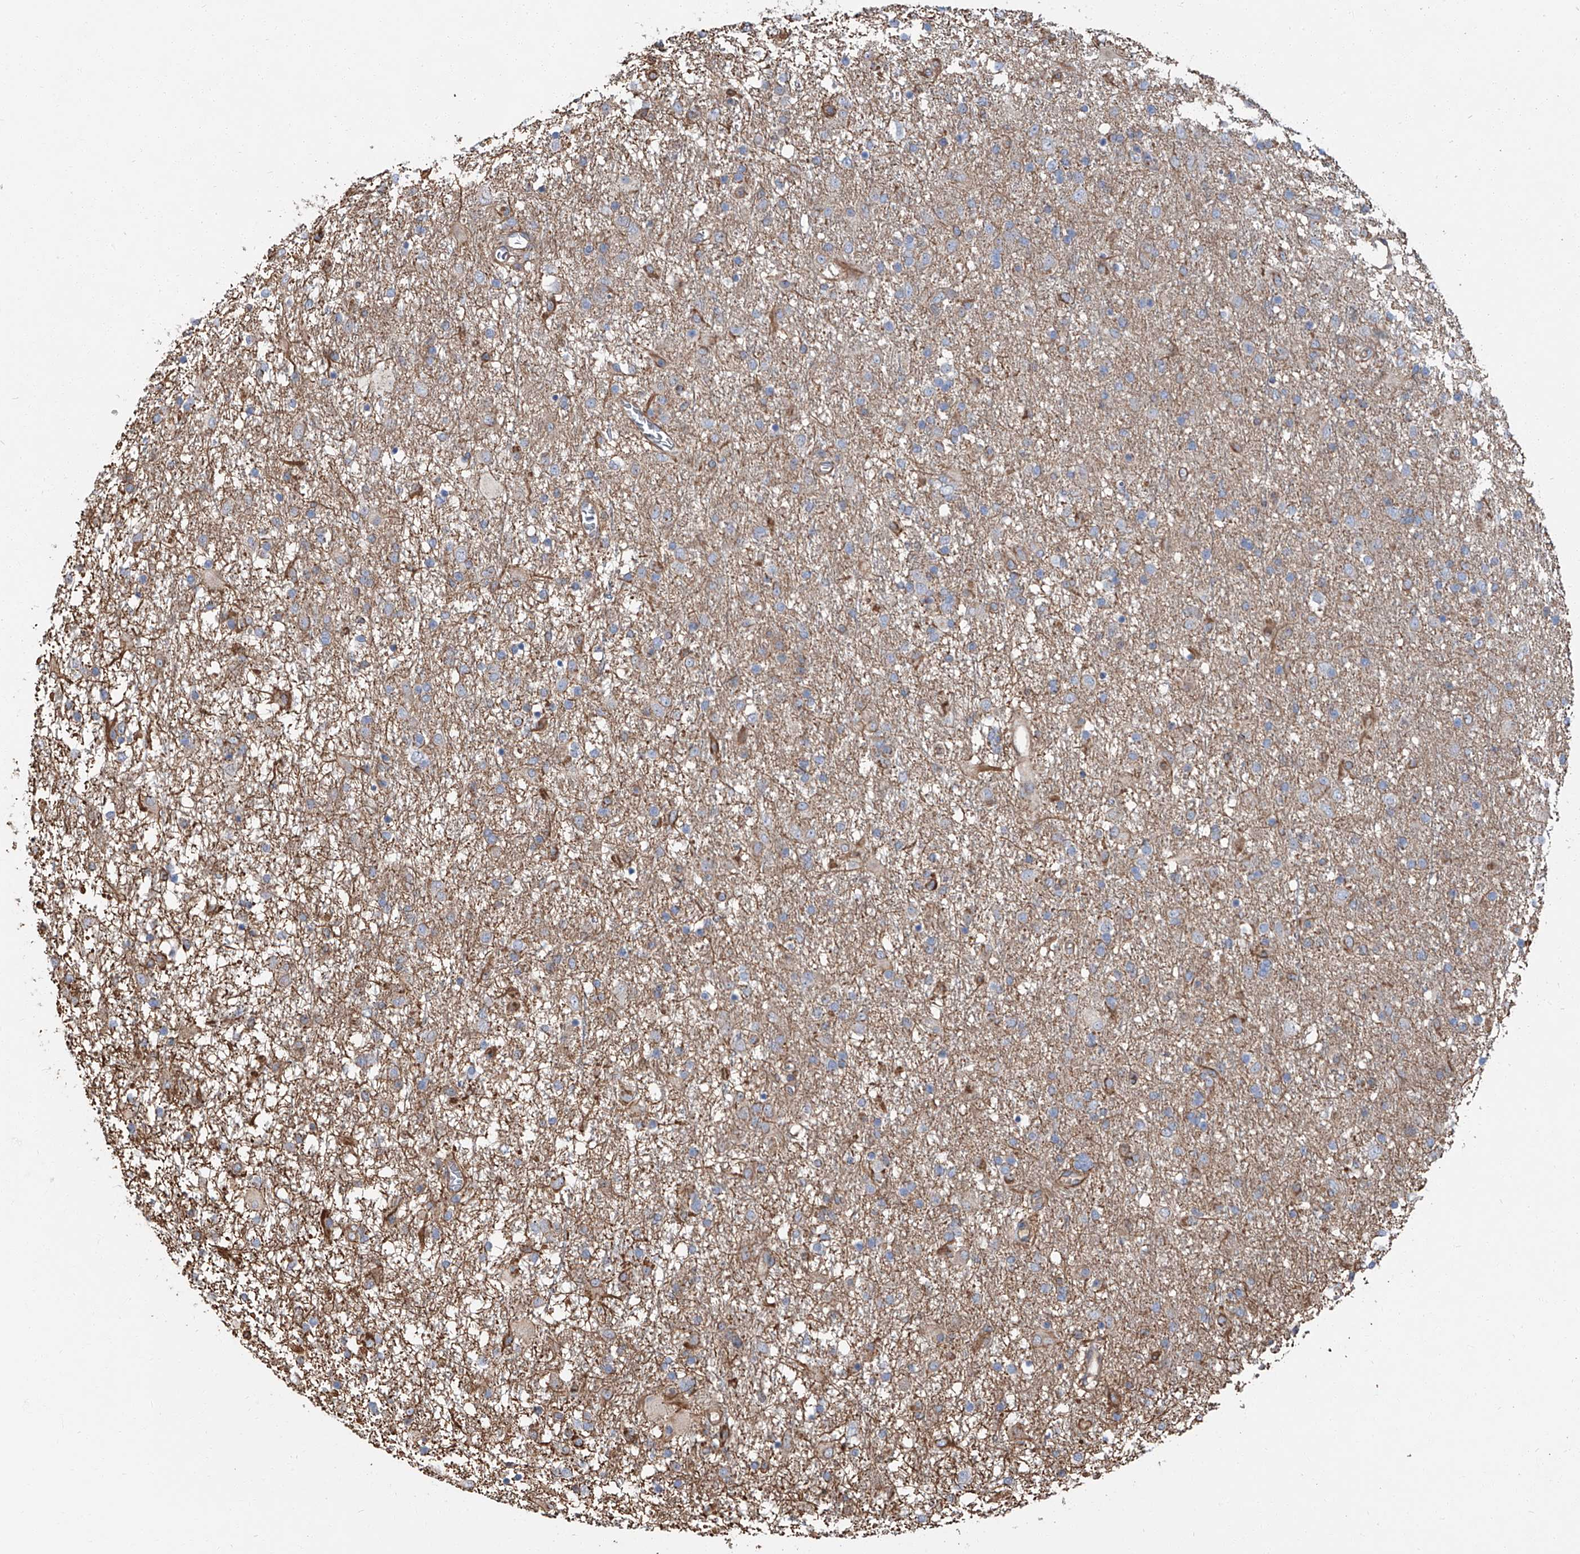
{"staining": {"intensity": "weak", "quantity": "<25%", "location": "cytoplasmic/membranous"}, "tissue": "glioma", "cell_type": "Tumor cells", "image_type": "cancer", "snomed": [{"axis": "morphology", "description": "Glioma, malignant, Low grade"}, {"axis": "topography", "description": "Brain"}], "caption": "A photomicrograph of low-grade glioma (malignant) stained for a protein displays no brown staining in tumor cells.", "gene": "PIEZO2", "patient": {"sex": "male", "age": 65}}